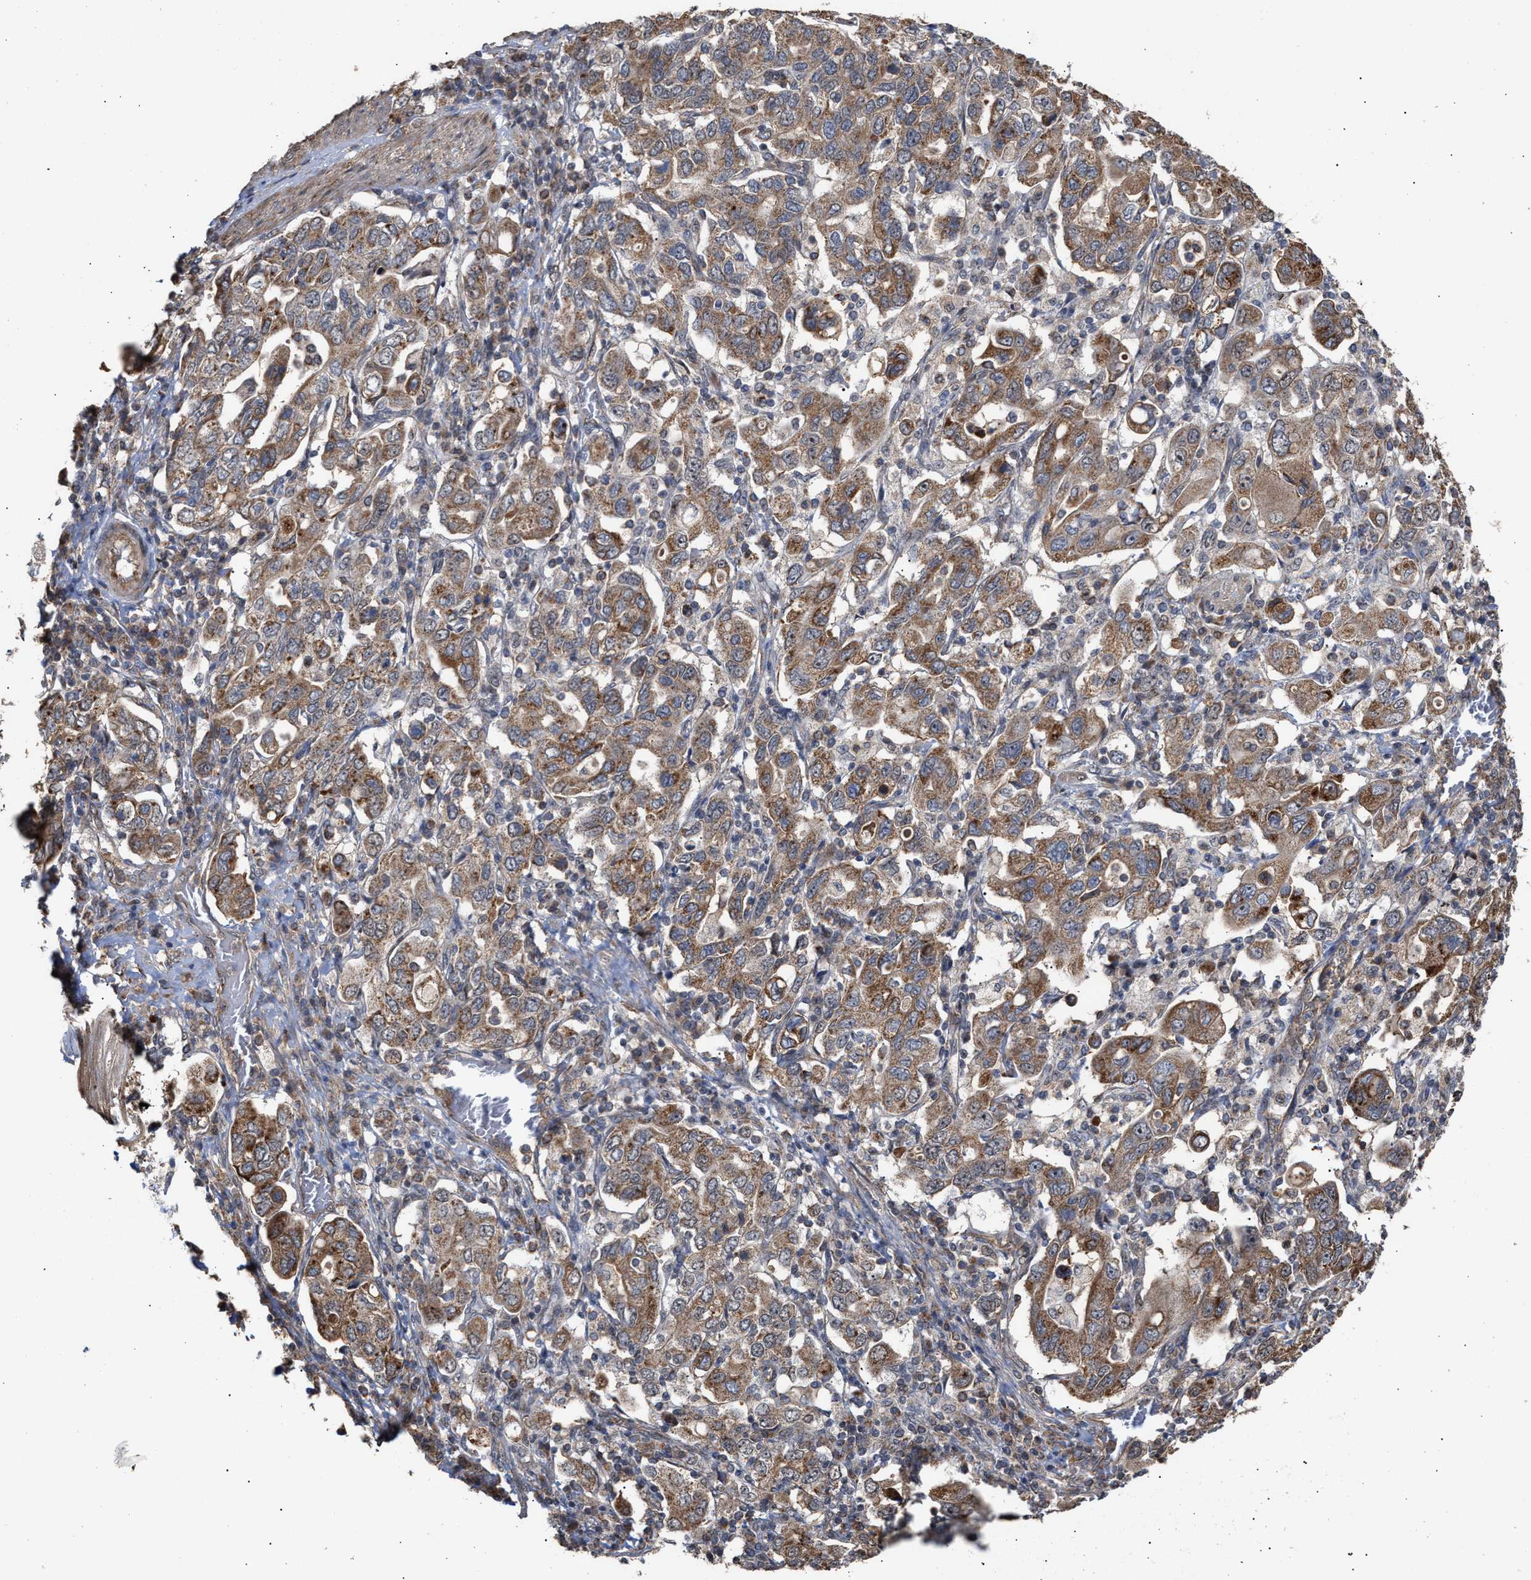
{"staining": {"intensity": "moderate", "quantity": ">75%", "location": "cytoplasmic/membranous"}, "tissue": "stomach cancer", "cell_type": "Tumor cells", "image_type": "cancer", "snomed": [{"axis": "morphology", "description": "Adenocarcinoma, NOS"}, {"axis": "topography", "description": "Stomach, upper"}], "caption": "Adenocarcinoma (stomach) was stained to show a protein in brown. There is medium levels of moderate cytoplasmic/membranous positivity in about >75% of tumor cells. (DAB (3,3'-diaminobenzidine) = brown stain, brightfield microscopy at high magnification).", "gene": "EXOSC2", "patient": {"sex": "male", "age": 62}}